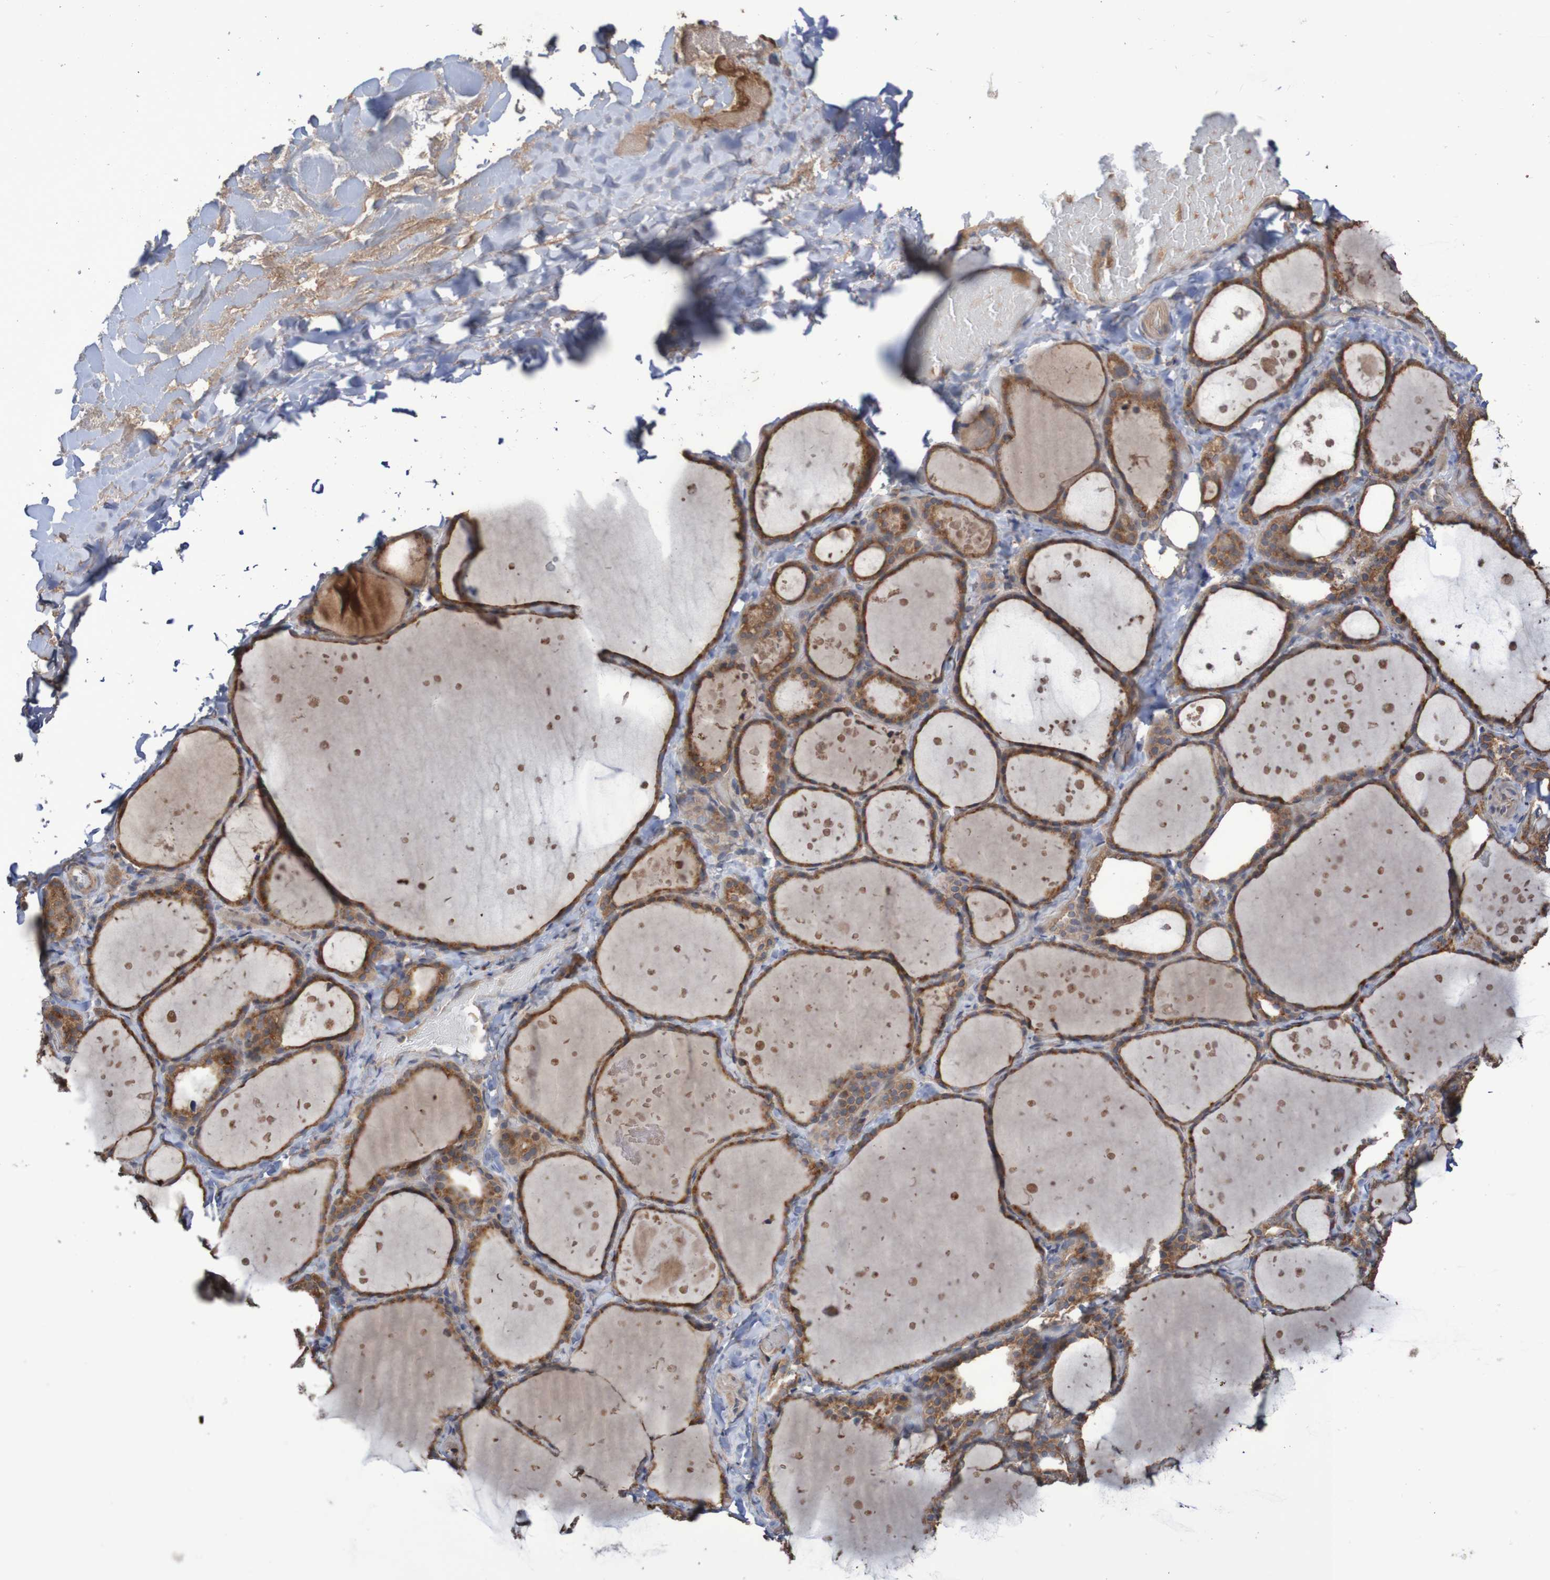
{"staining": {"intensity": "strong", "quantity": ">75%", "location": "cytoplasmic/membranous"}, "tissue": "thyroid gland", "cell_type": "Glandular cells", "image_type": "normal", "snomed": [{"axis": "morphology", "description": "Normal tissue, NOS"}, {"axis": "topography", "description": "Thyroid gland"}], "caption": "Immunohistochemistry (IHC) histopathology image of benign thyroid gland: thyroid gland stained using immunohistochemistry (IHC) reveals high levels of strong protein expression localized specifically in the cytoplasmic/membranous of glandular cells, appearing as a cytoplasmic/membranous brown color.", "gene": "PHYH", "patient": {"sex": "female", "age": 44}}